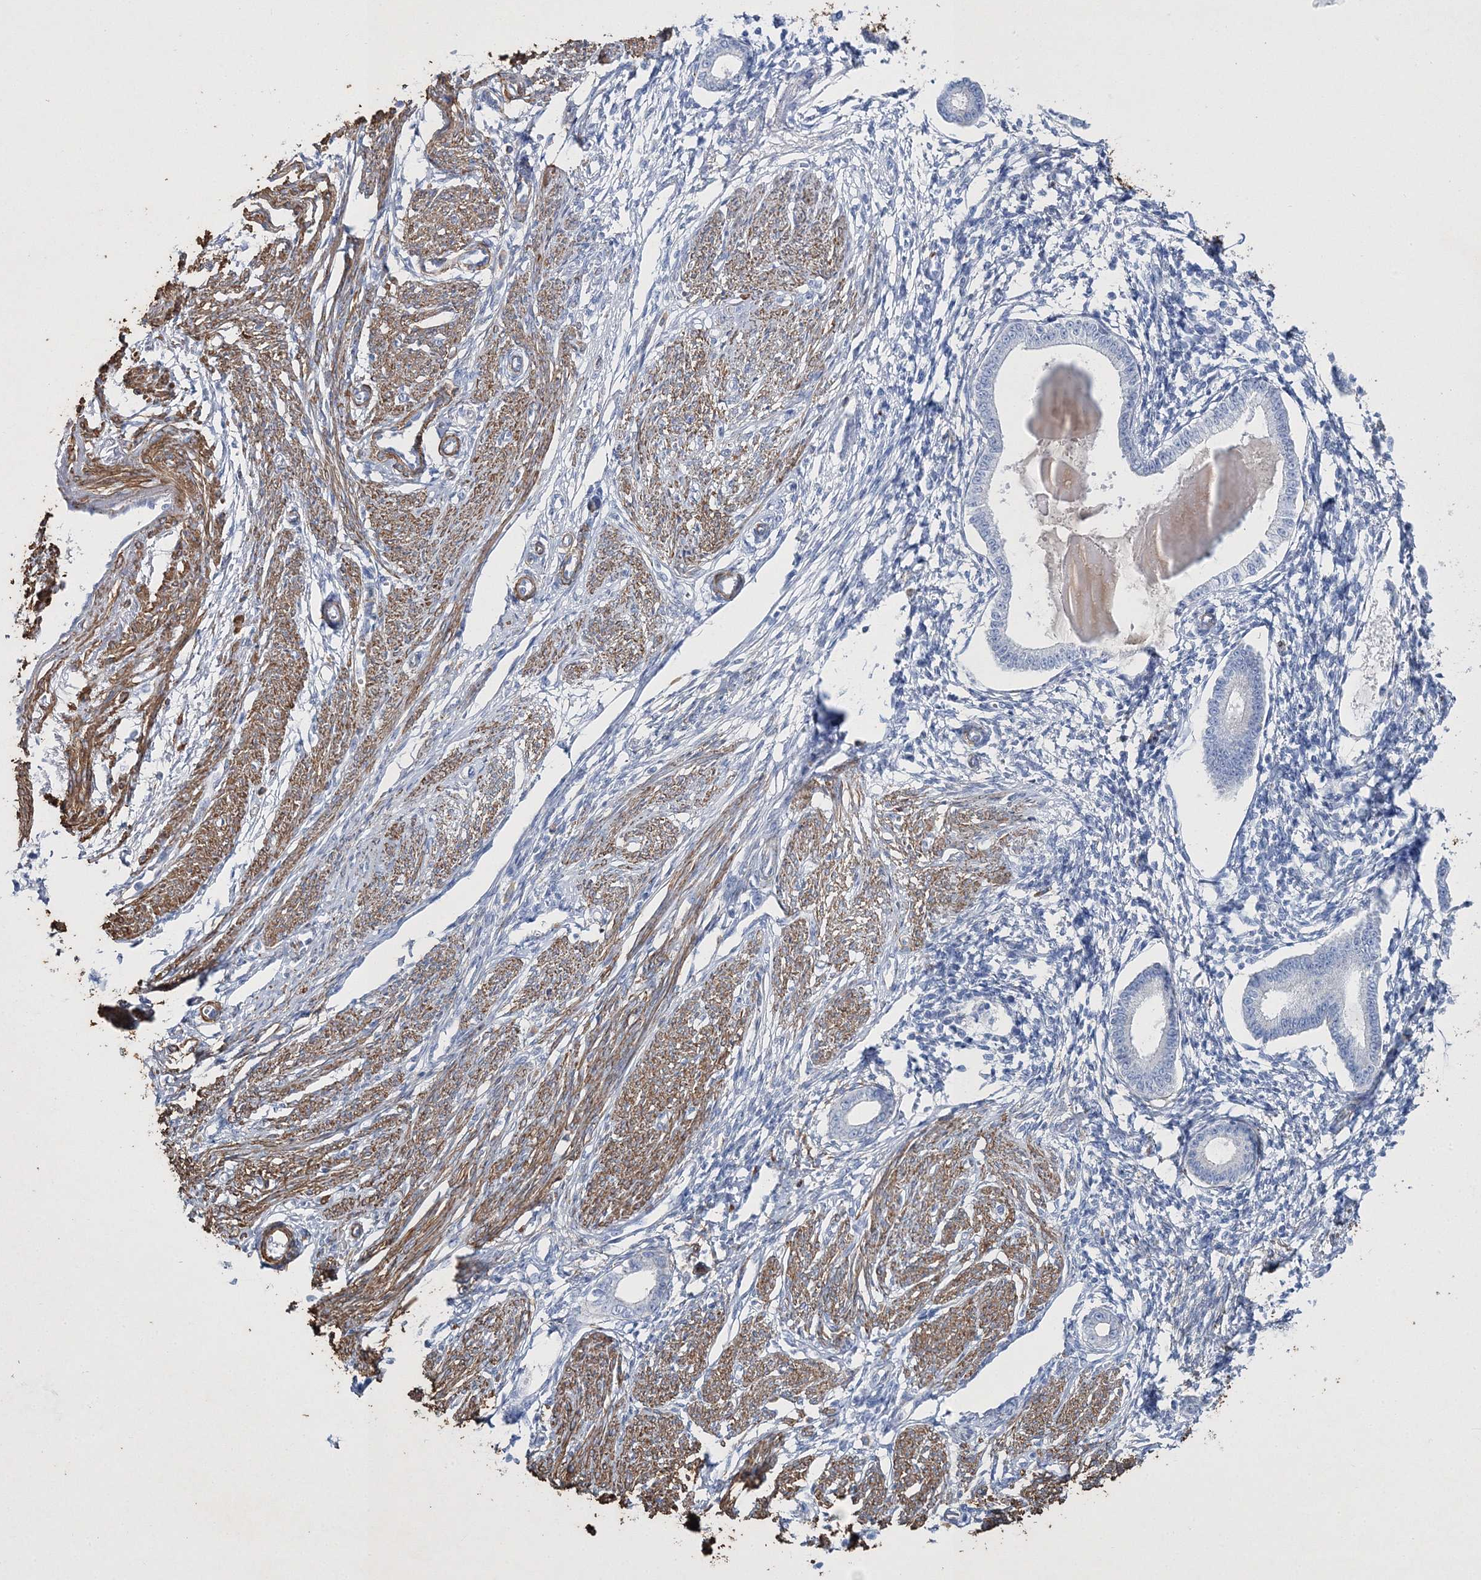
{"staining": {"intensity": "negative", "quantity": "none", "location": "none"}, "tissue": "endometrium", "cell_type": "Cells in endometrial stroma", "image_type": "normal", "snomed": [{"axis": "morphology", "description": "Normal tissue, NOS"}, {"axis": "topography", "description": "Endometrium"}], "caption": "Protein analysis of unremarkable endometrium displays no significant expression in cells in endometrial stroma. (DAB (3,3'-diaminobenzidine) IHC, high magnification).", "gene": "RTN2", "patient": {"sex": "female", "age": 56}}